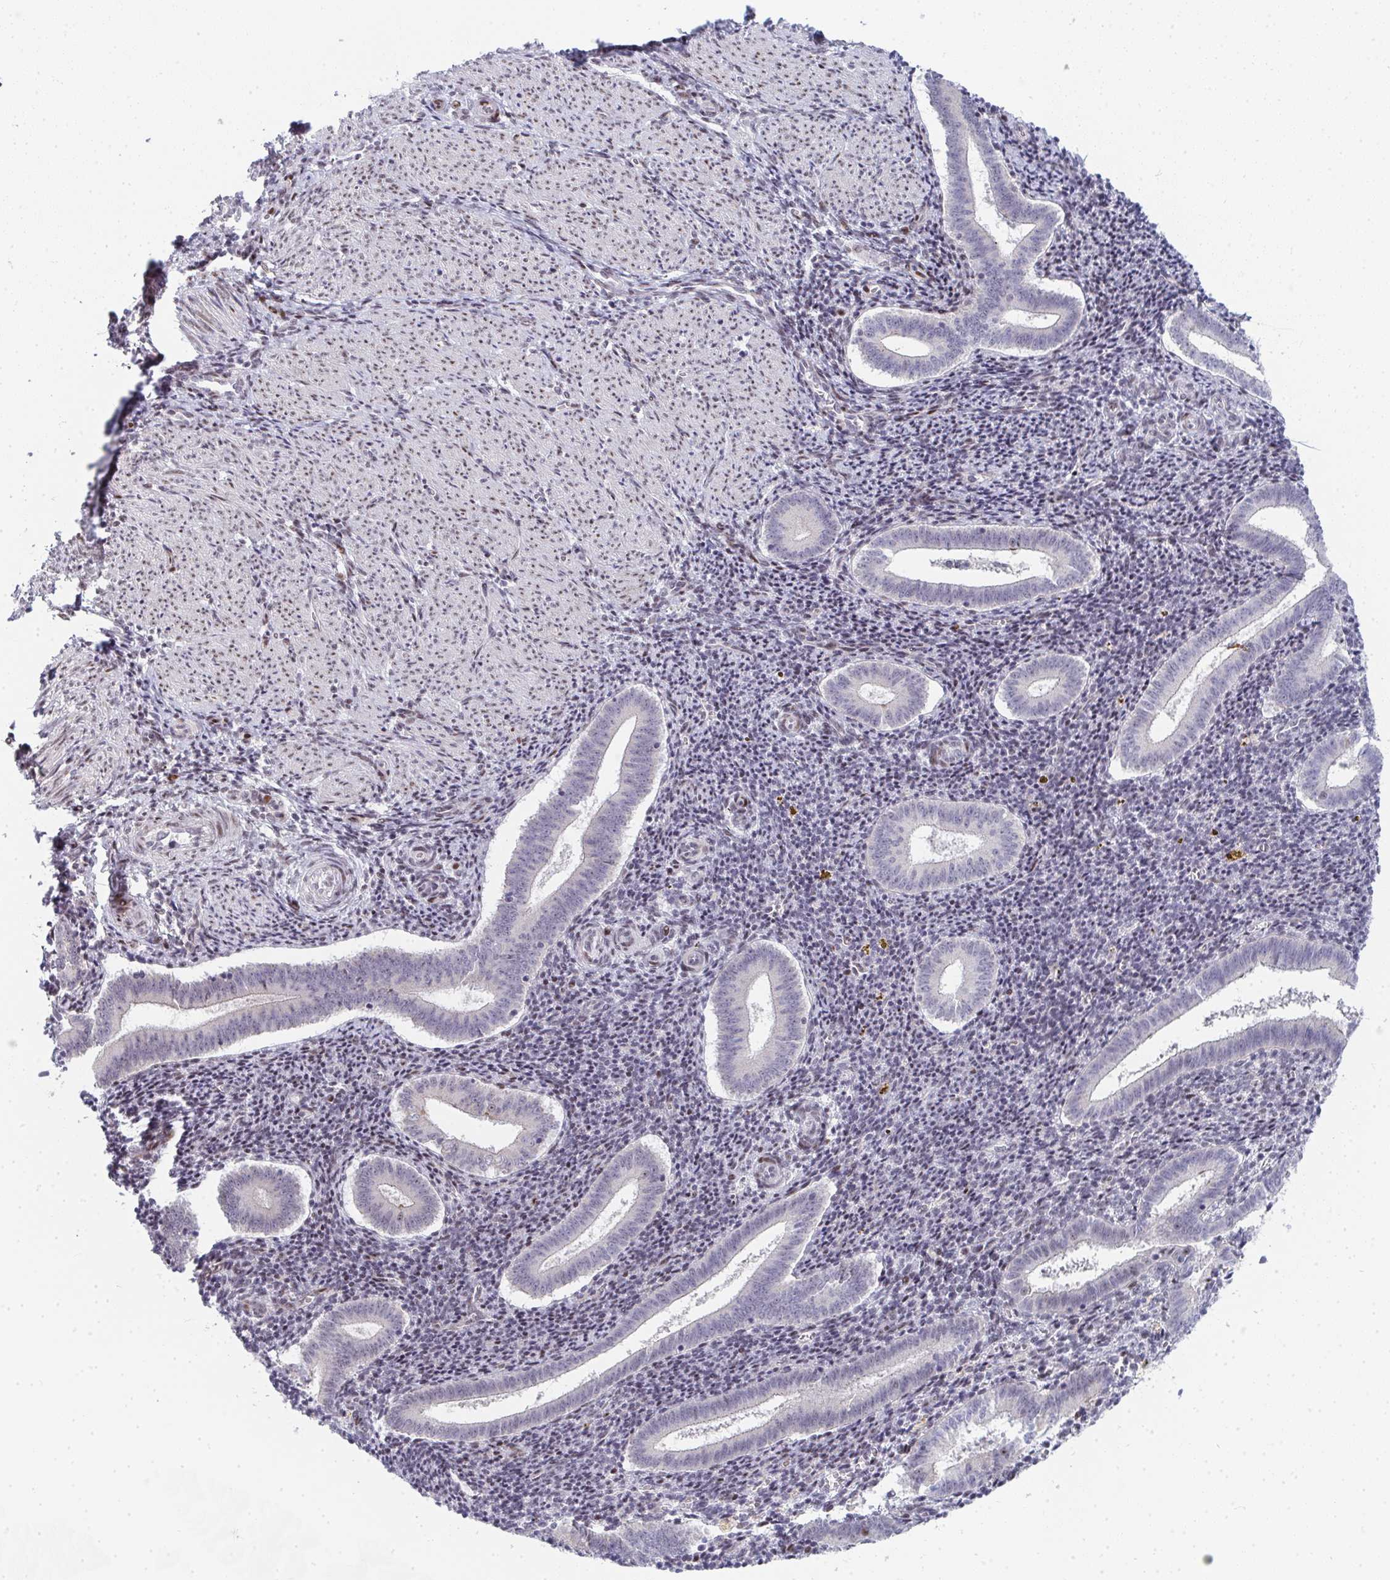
{"staining": {"intensity": "negative", "quantity": "none", "location": "none"}, "tissue": "endometrium", "cell_type": "Cells in endometrial stroma", "image_type": "normal", "snomed": [{"axis": "morphology", "description": "Normal tissue, NOS"}, {"axis": "topography", "description": "Endometrium"}], "caption": "This is an immunohistochemistry (IHC) micrograph of benign endometrium. There is no positivity in cells in endometrial stroma.", "gene": "ZIC3", "patient": {"sex": "female", "age": 25}}